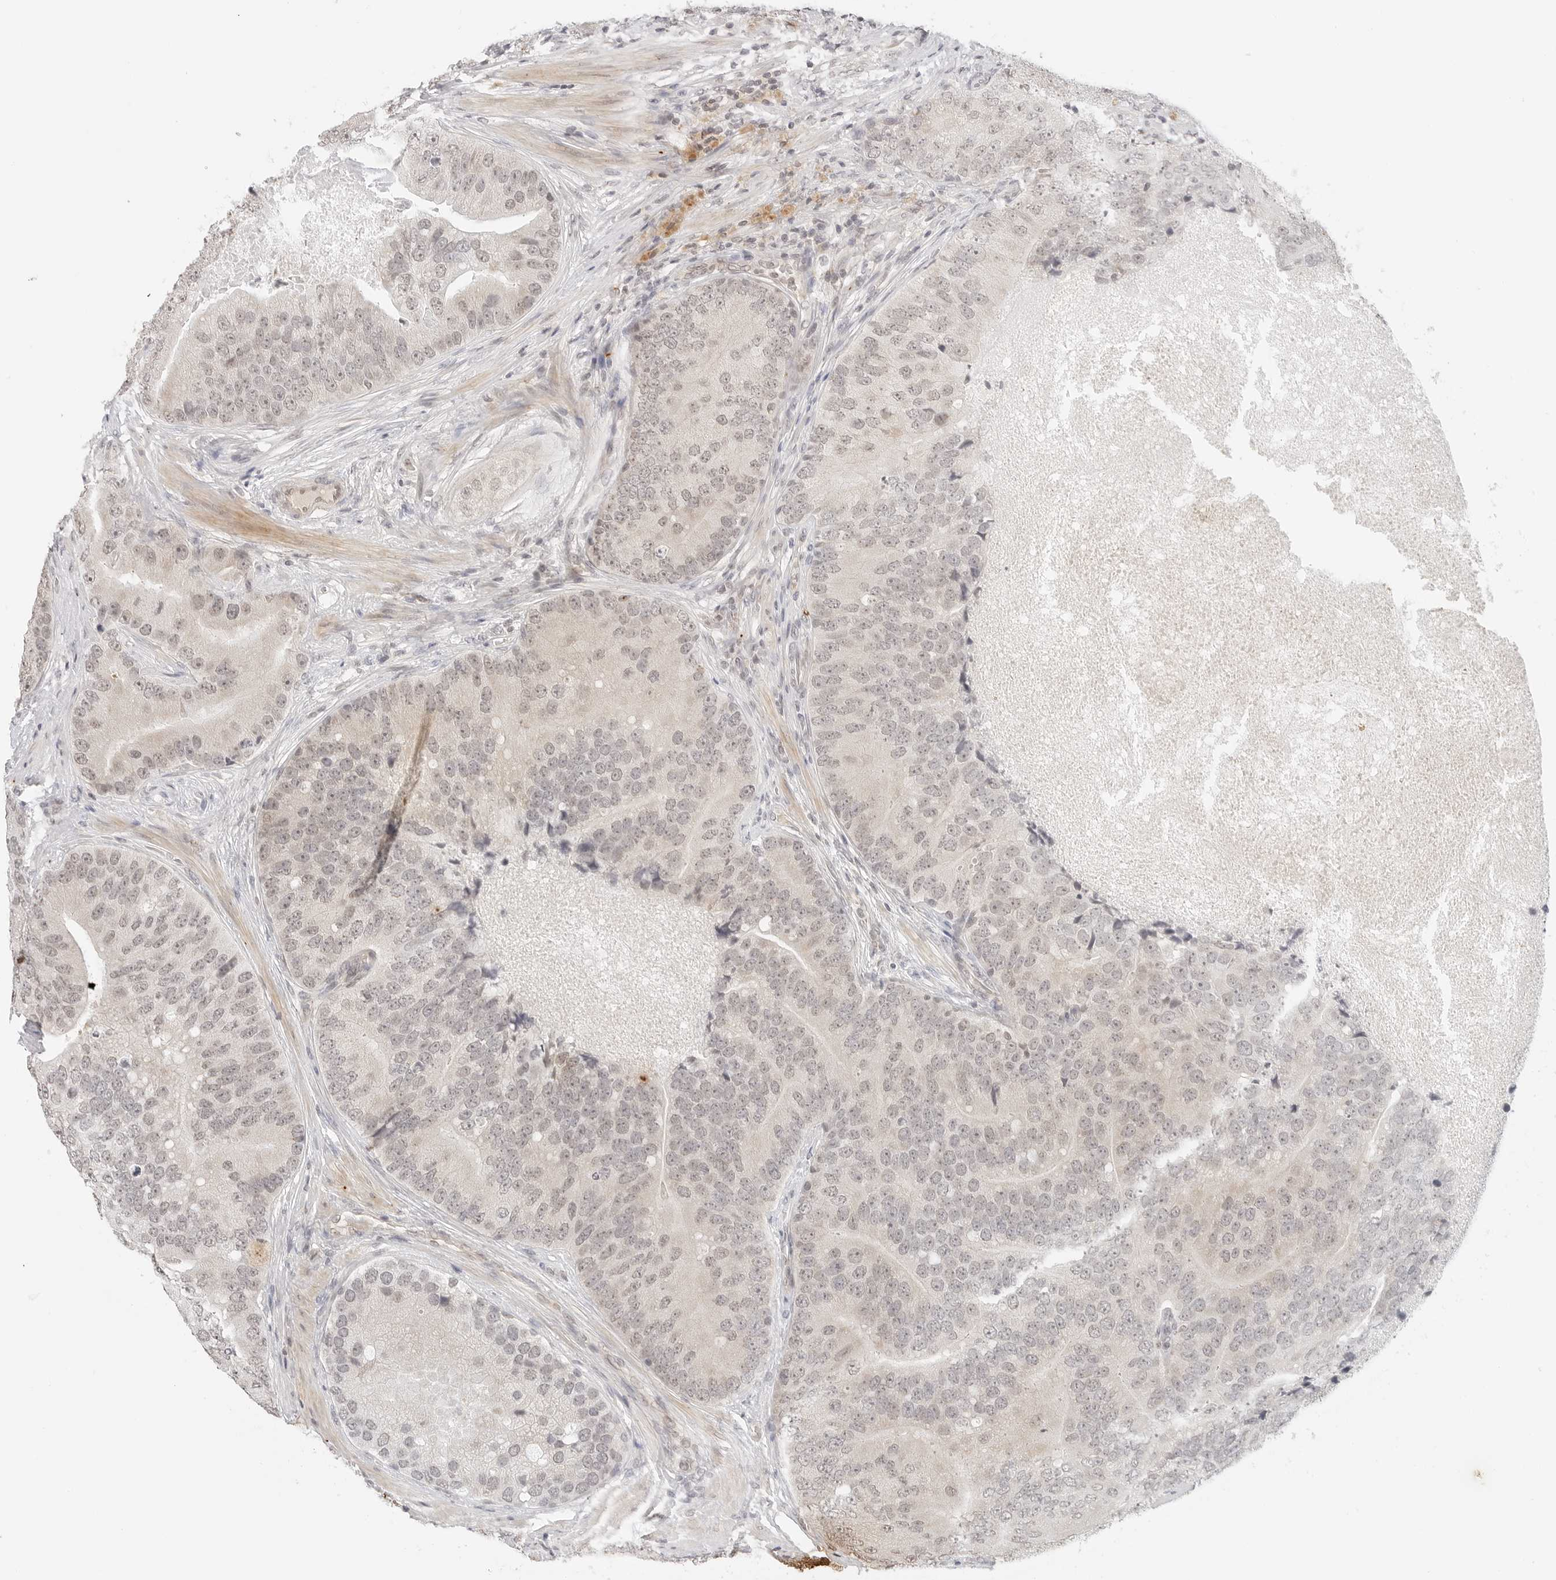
{"staining": {"intensity": "negative", "quantity": "none", "location": "none"}, "tissue": "prostate cancer", "cell_type": "Tumor cells", "image_type": "cancer", "snomed": [{"axis": "morphology", "description": "Adenocarcinoma, High grade"}, {"axis": "topography", "description": "Prostate"}], "caption": "Tumor cells show no significant protein expression in prostate cancer (adenocarcinoma (high-grade)).", "gene": "GPR34", "patient": {"sex": "male", "age": 70}}